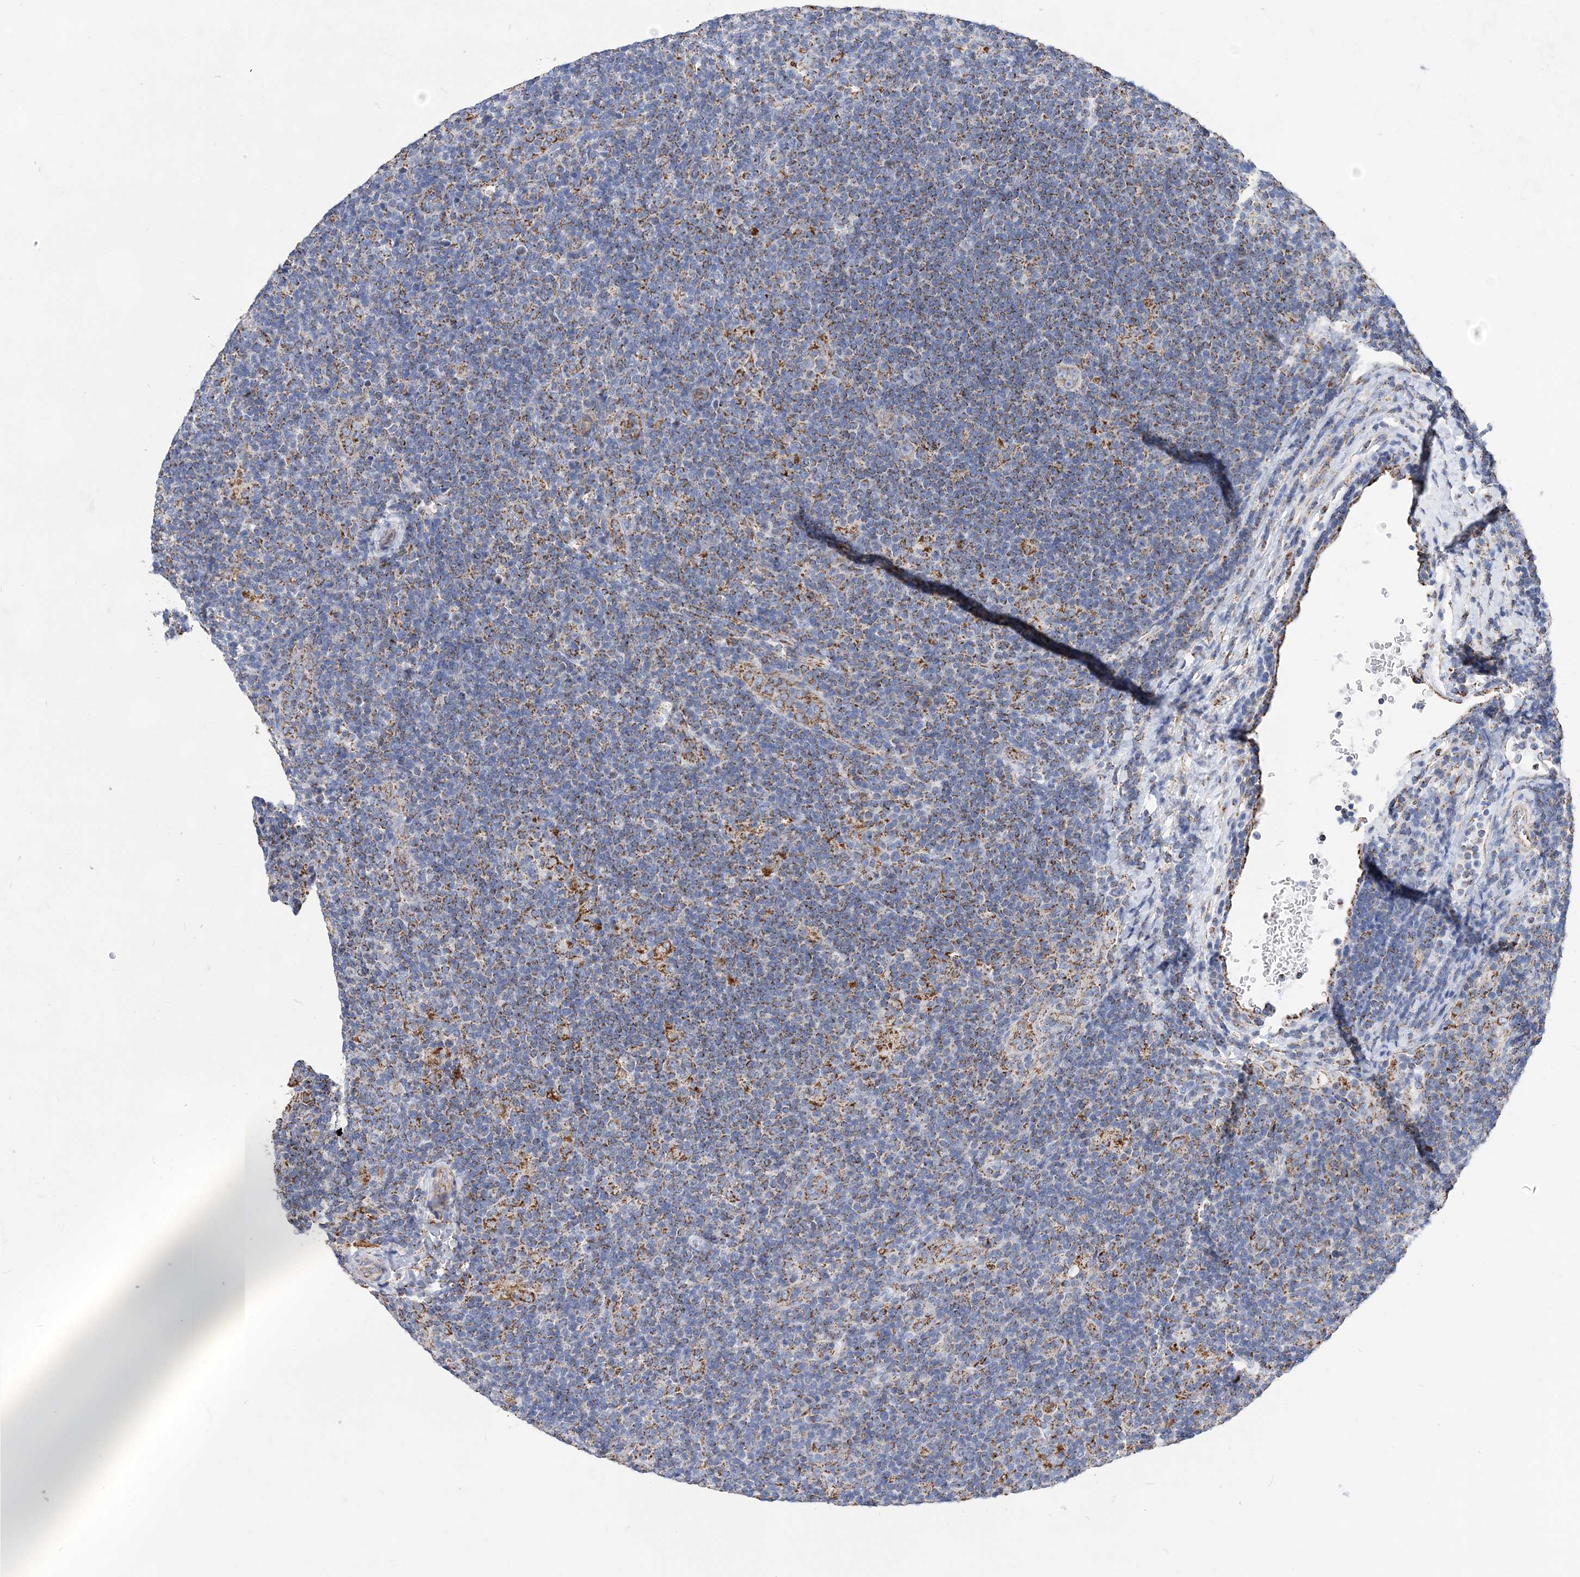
{"staining": {"intensity": "moderate", "quantity": "25%-75%", "location": "cytoplasmic/membranous"}, "tissue": "lymphoma", "cell_type": "Tumor cells", "image_type": "cancer", "snomed": [{"axis": "morphology", "description": "Hodgkin's disease, NOS"}, {"axis": "topography", "description": "Lymph node"}], "caption": "IHC micrograph of human Hodgkin's disease stained for a protein (brown), which demonstrates medium levels of moderate cytoplasmic/membranous staining in about 25%-75% of tumor cells.", "gene": "ACOT9", "patient": {"sex": "female", "age": 57}}